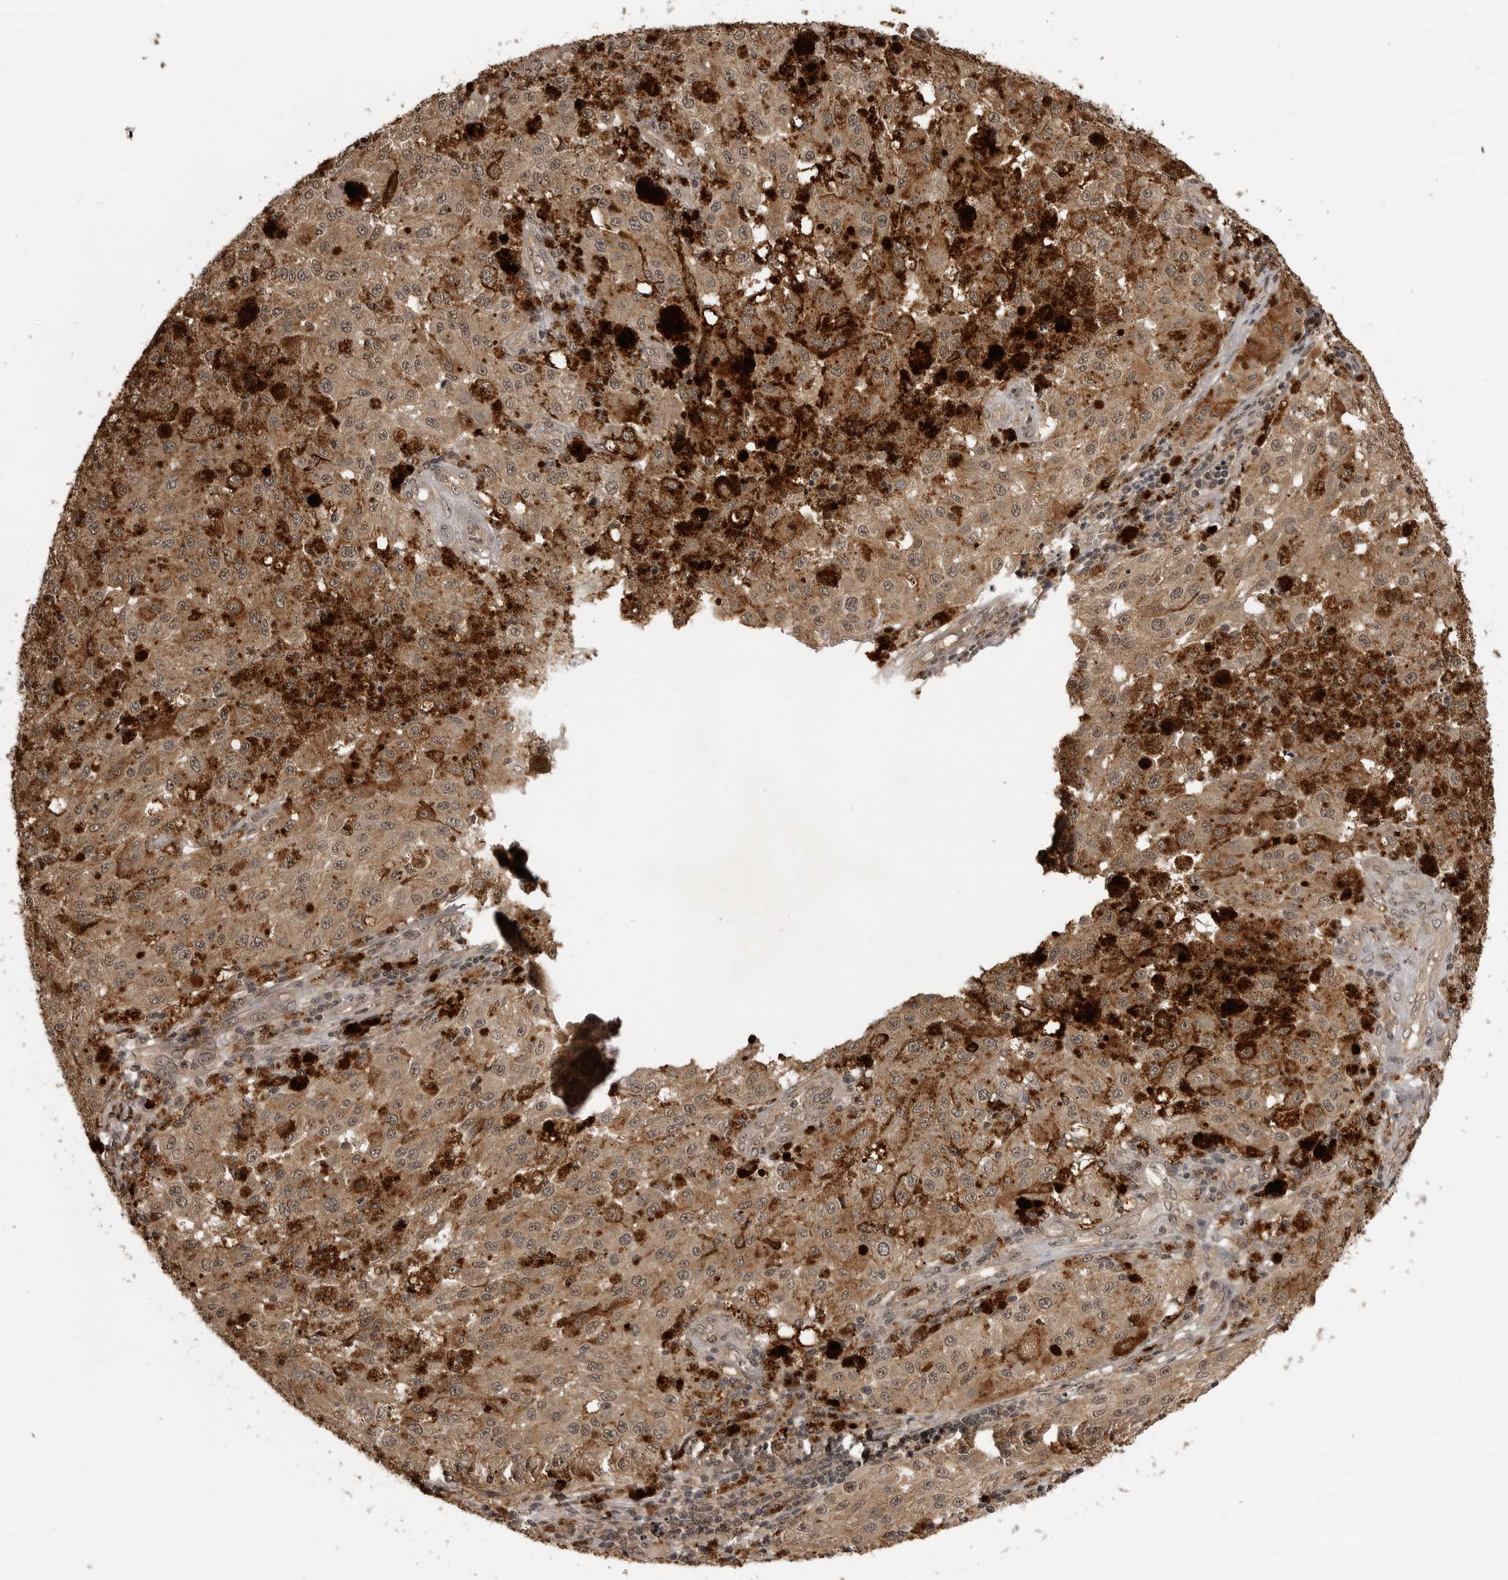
{"staining": {"intensity": "moderate", "quantity": ">75%", "location": "cytoplasmic/membranous,nuclear"}, "tissue": "melanoma", "cell_type": "Tumor cells", "image_type": "cancer", "snomed": [{"axis": "morphology", "description": "Malignant melanoma, NOS"}, {"axis": "topography", "description": "Skin"}], "caption": "Brown immunohistochemical staining in melanoma shows moderate cytoplasmic/membranous and nuclear expression in about >75% of tumor cells.", "gene": "IL24", "patient": {"sex": "female", "age": 64}}